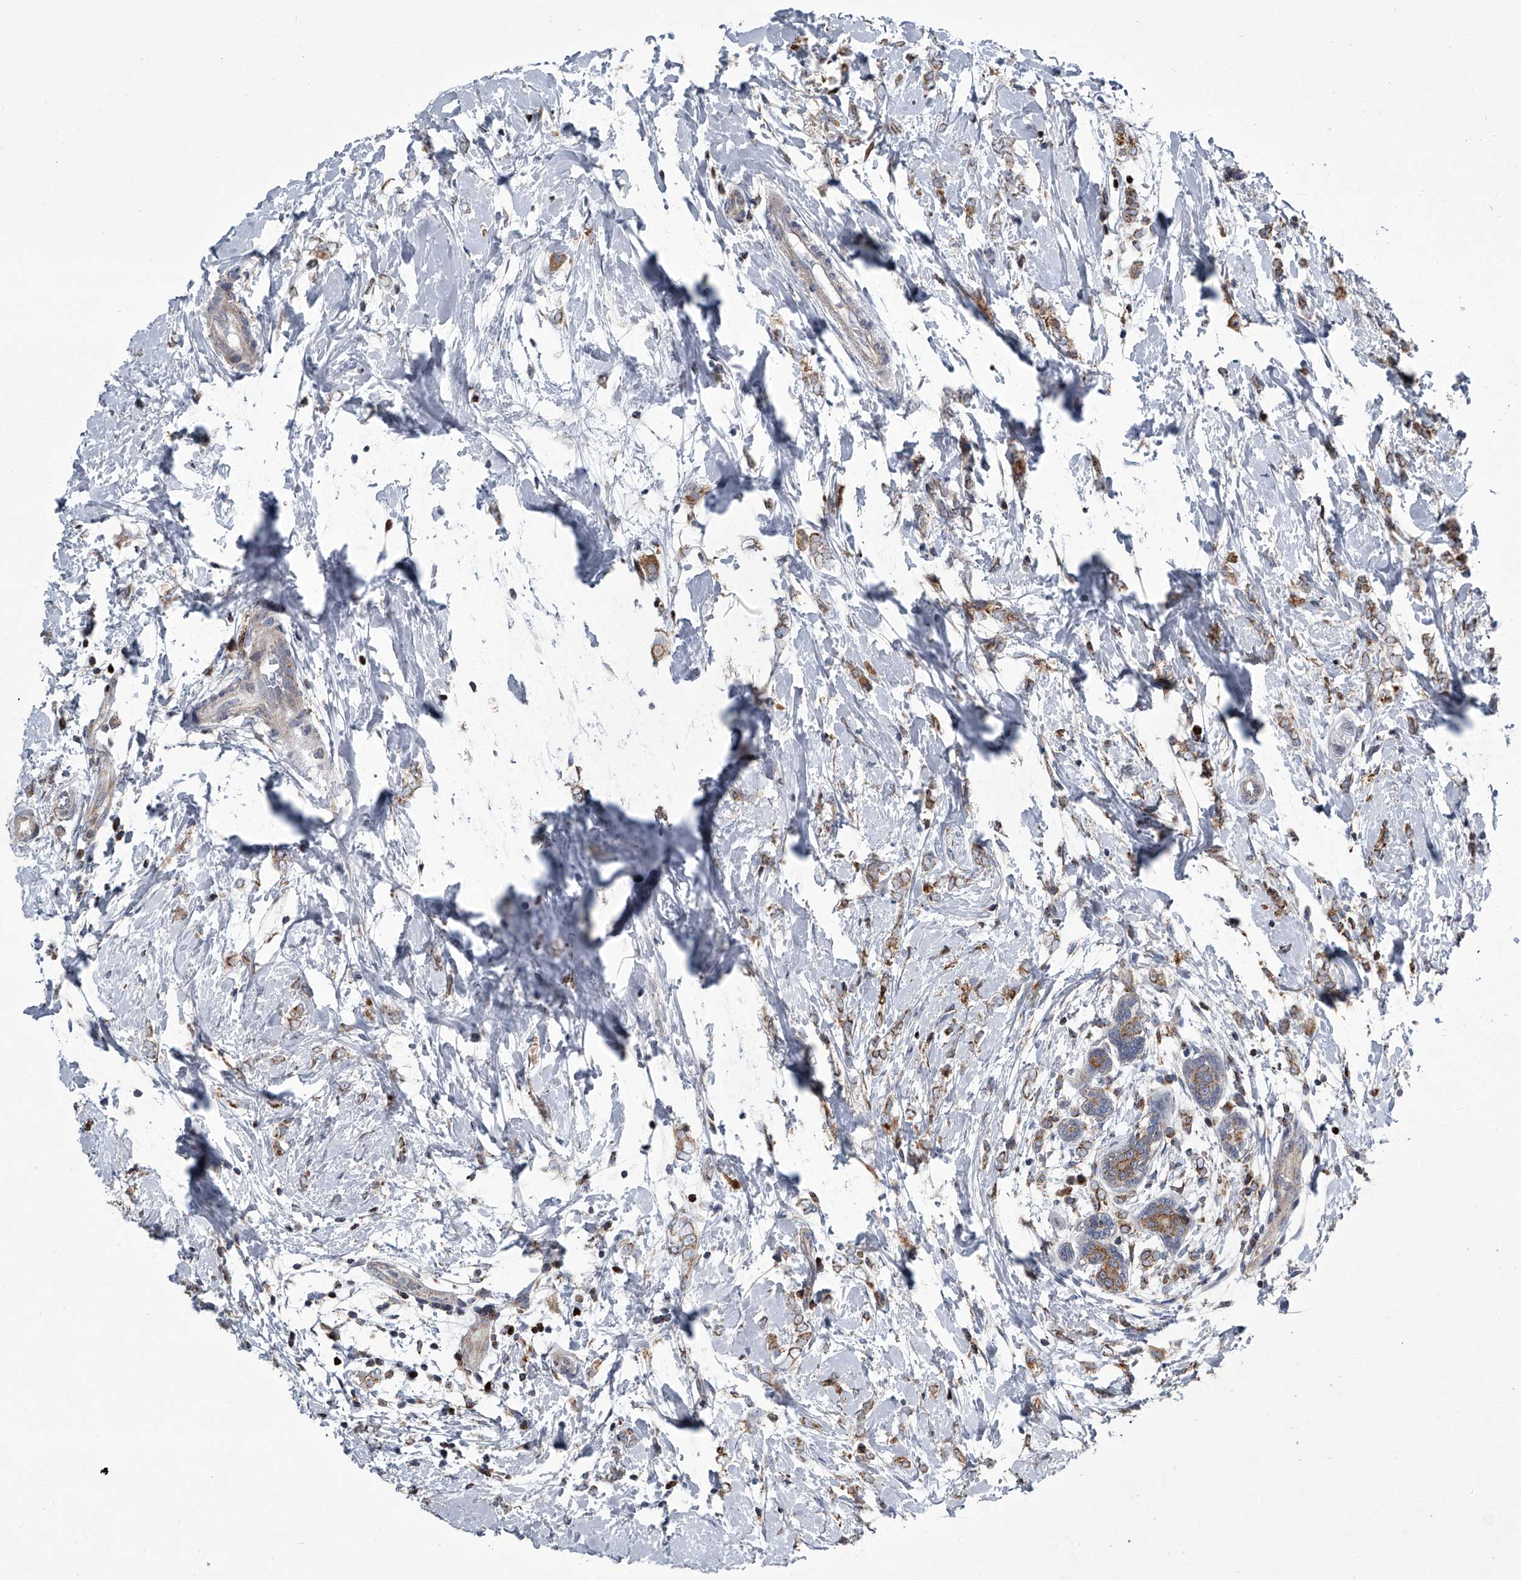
{"staining": {"intensity": "moderate", "quantity": ">75%", "location": "cytoplasmic/membranous"}, "tissue": "breast cancer", "cell_type": "Tumor cells", "image_type": "cancer", "snomed": [{"axis": "morphology", "description": "Normal tissue, NOS"}, {"axis": "morphology", "description": "Lobular carcinoma"}, {"axis": "topography", "description": "Breast"}], "caption": "Immunohistochemistry (IHC) micrograph of breast cancer stained for a protein (brown), which shows medium levels of moderate cytoplasmic/membranous positivity in approximately >75% of tumor cells.", "gene": "STRADA", "patient": {"sex": "female", "age": 47}}